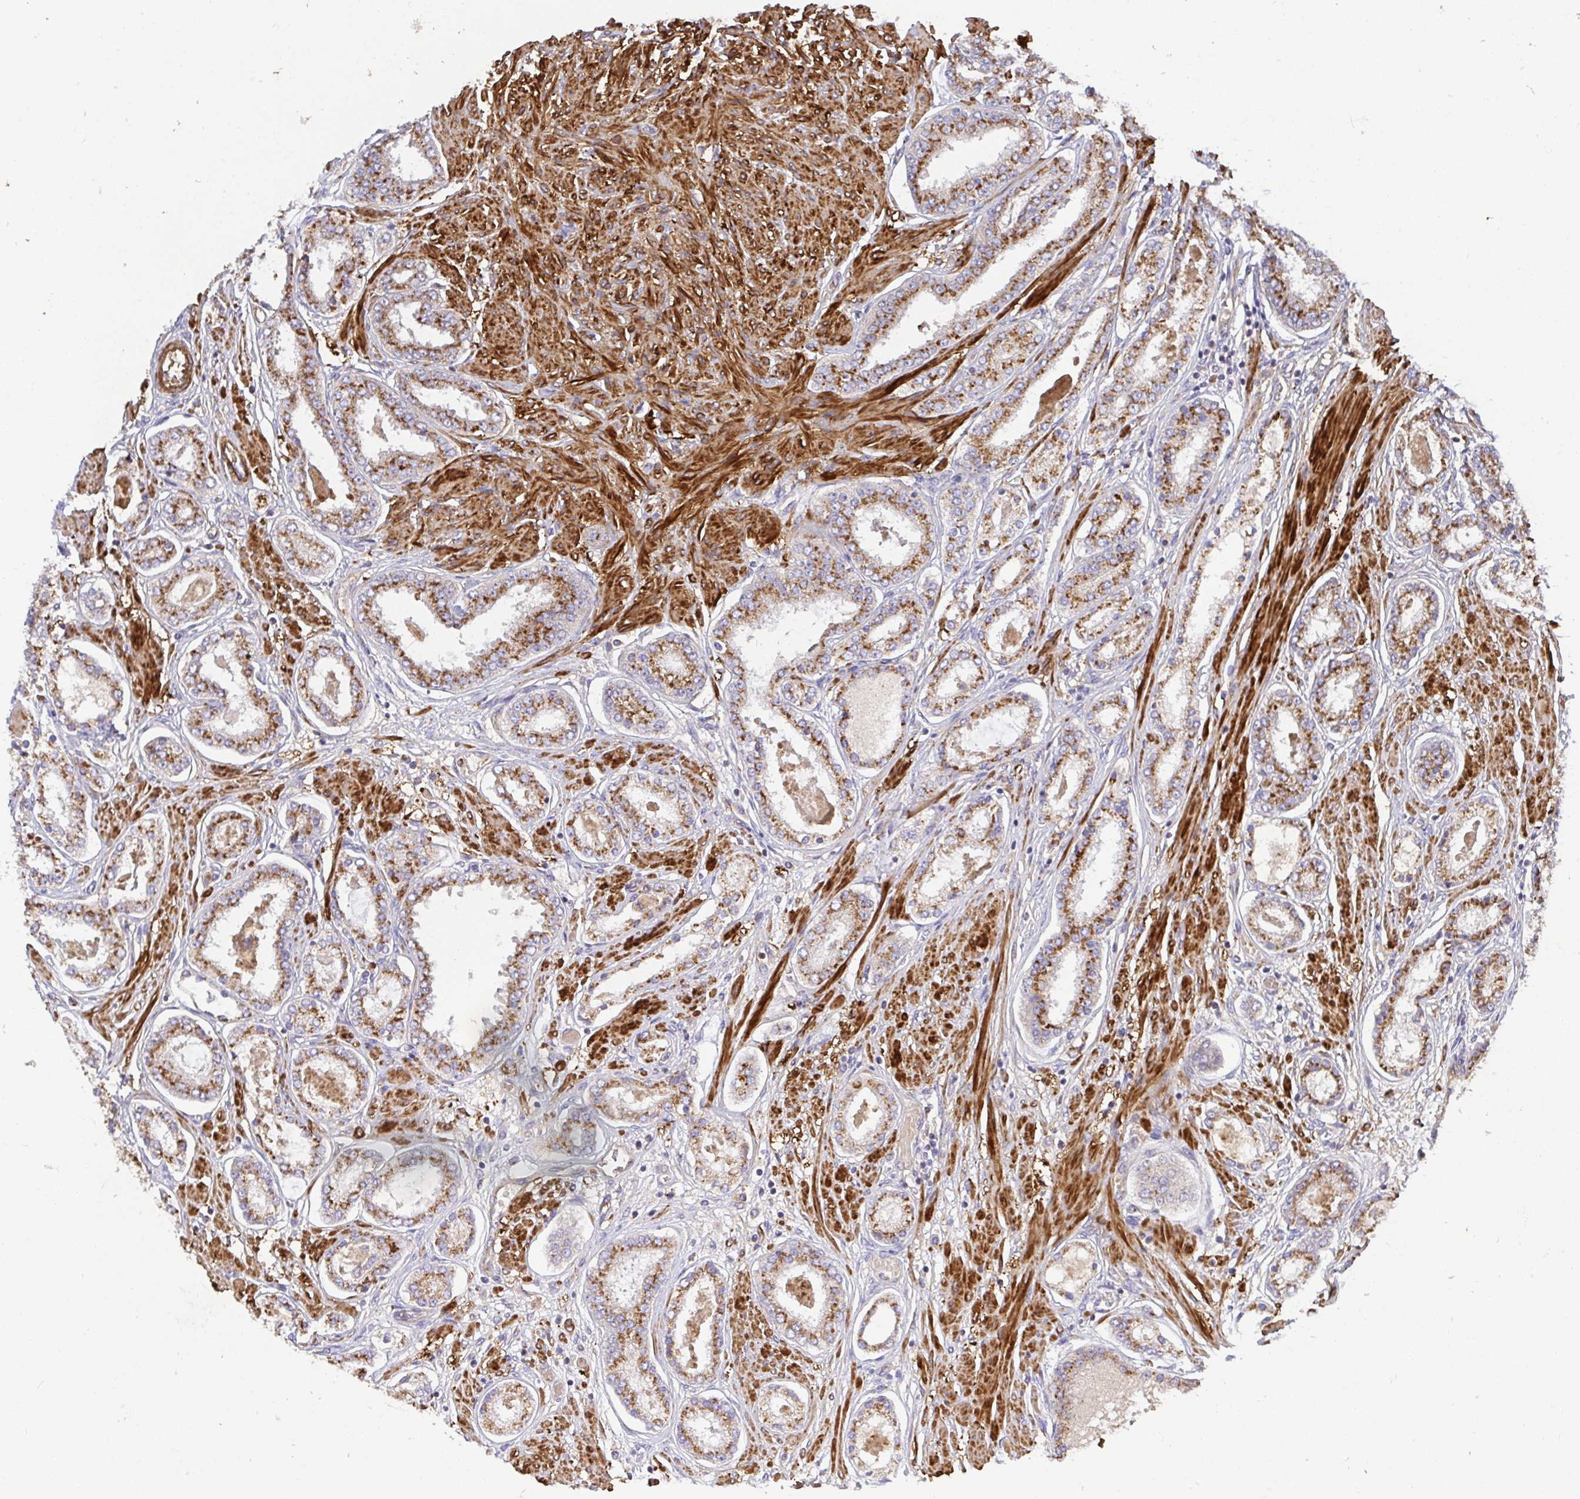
{"staining": {"intensity": "moderate", "quantity": ">75%", "location": "cytoplasmic/membranous"}, "tissue": "prostate cancer", "cell_type": "Tumor cells", "image_type": "cancer", "snomed": [{"axis": "morphology", "description": "Adenocarcinoma, High grade"}, {"axis": "topography", "description": "Prostate"}], "caption": "Brown immunohistochemical staining in human prostate high-grade adenocarcinoma reveals moderate cytoplasmic/membranous positivity in approximately >75% of tumor cells. The staining was performed using DAB (3,3'-diaminobenzidine) to visualize the protein expression in brown, while the nuclei were stained in blue with hematoxylin (Magnification: 20x).", "gene": "TM9SF4", "patient": {"sex": "male", "age": 63}}